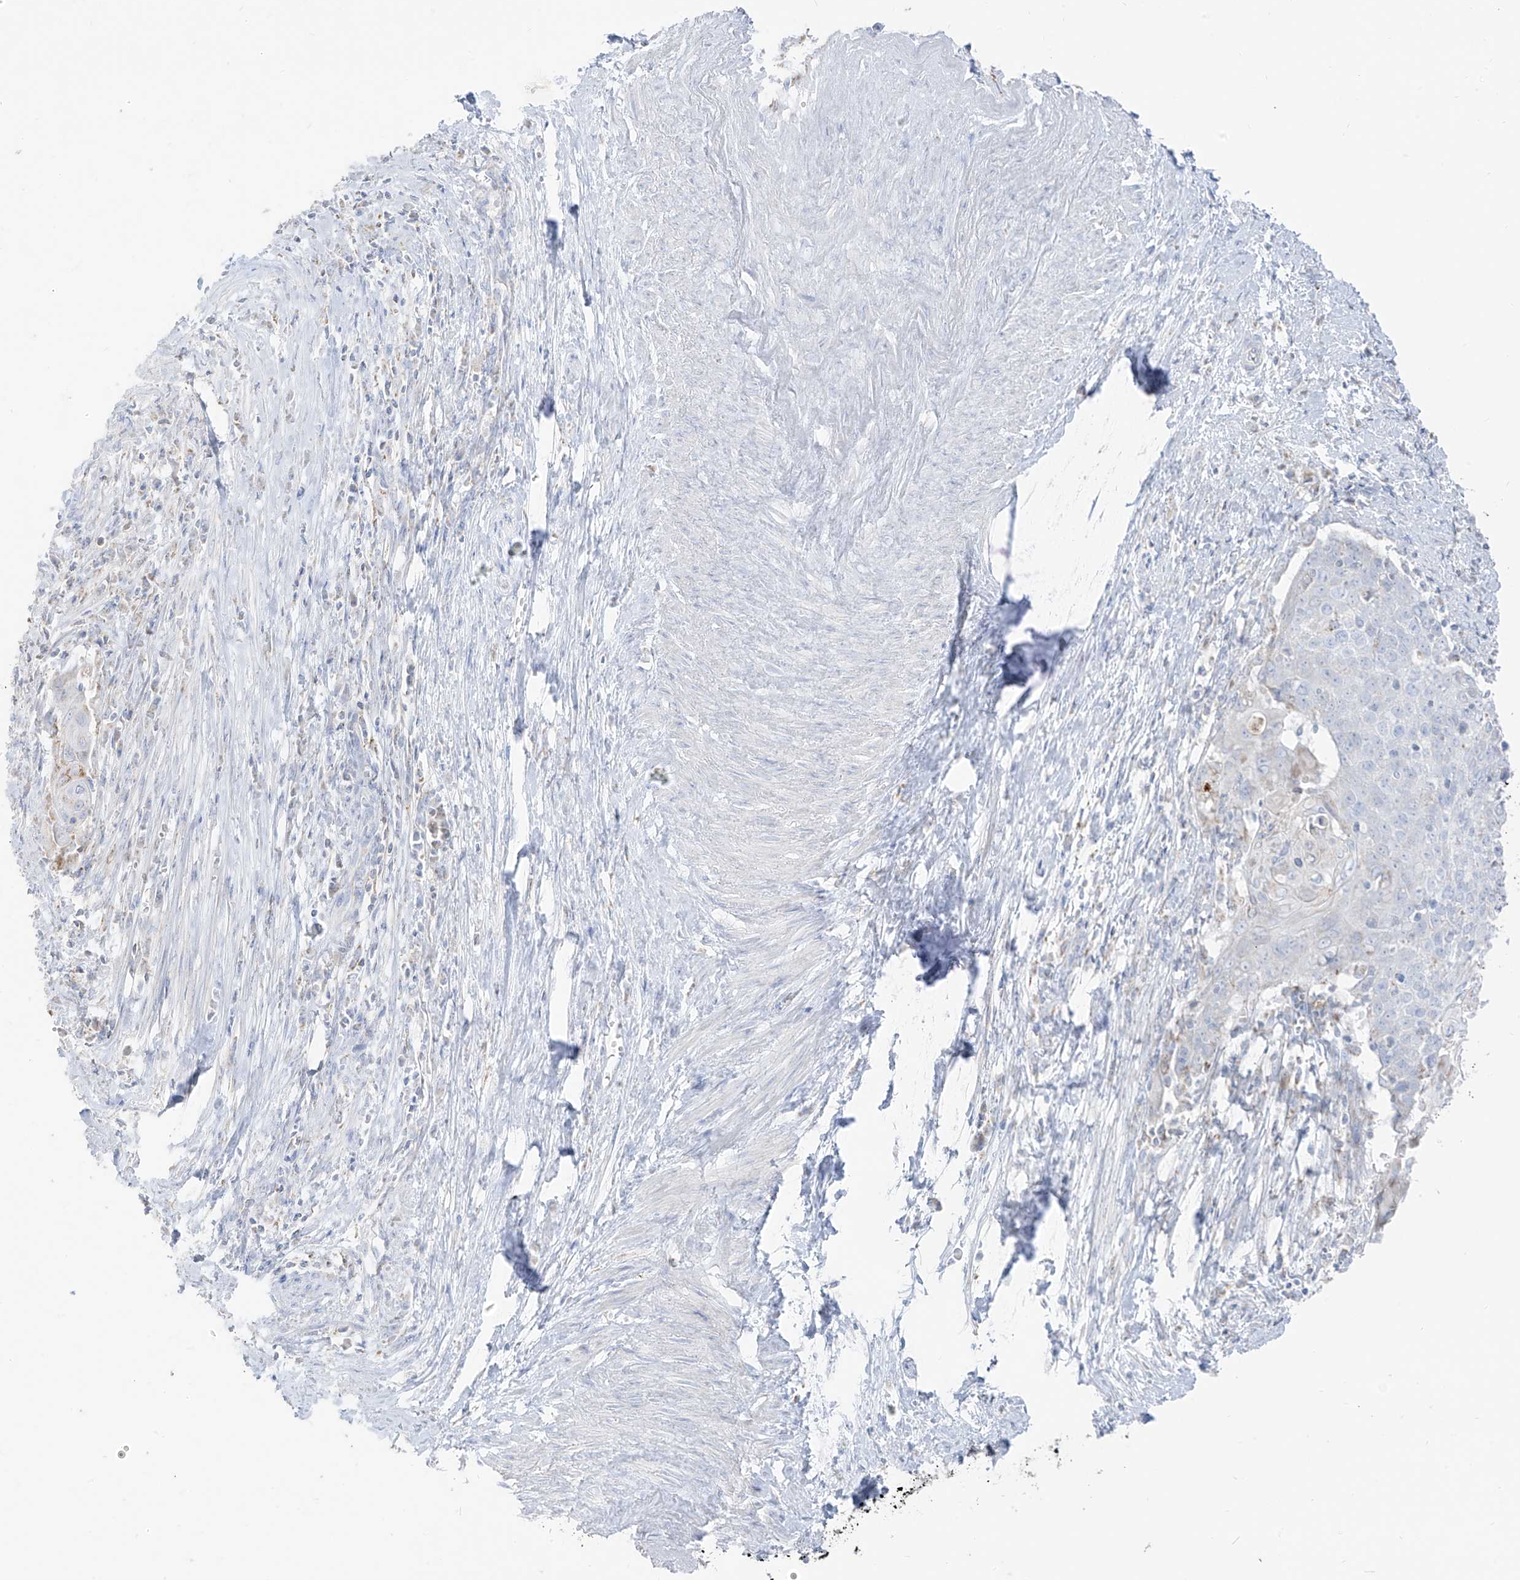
{"staining": {"intensity": "negative", "quantity": "none", "location": "none"}, "tissue": "cervical cancer", "cell_type": "Tumor cells", "image_type": "cancer", "snomed": [{"axis": "morphology", "description": "Squamous cell carcinoma, NOS"}, {"axis": "topography", "description": "Cervix"}], "caption": "DAB immunohistochemical staining of cervical cancer (squamous cell carcinoma) demonstrates no significant expression in tumor cells.", "gene": "ETHE1", "patient": {"sex": "female", "age": 39}}